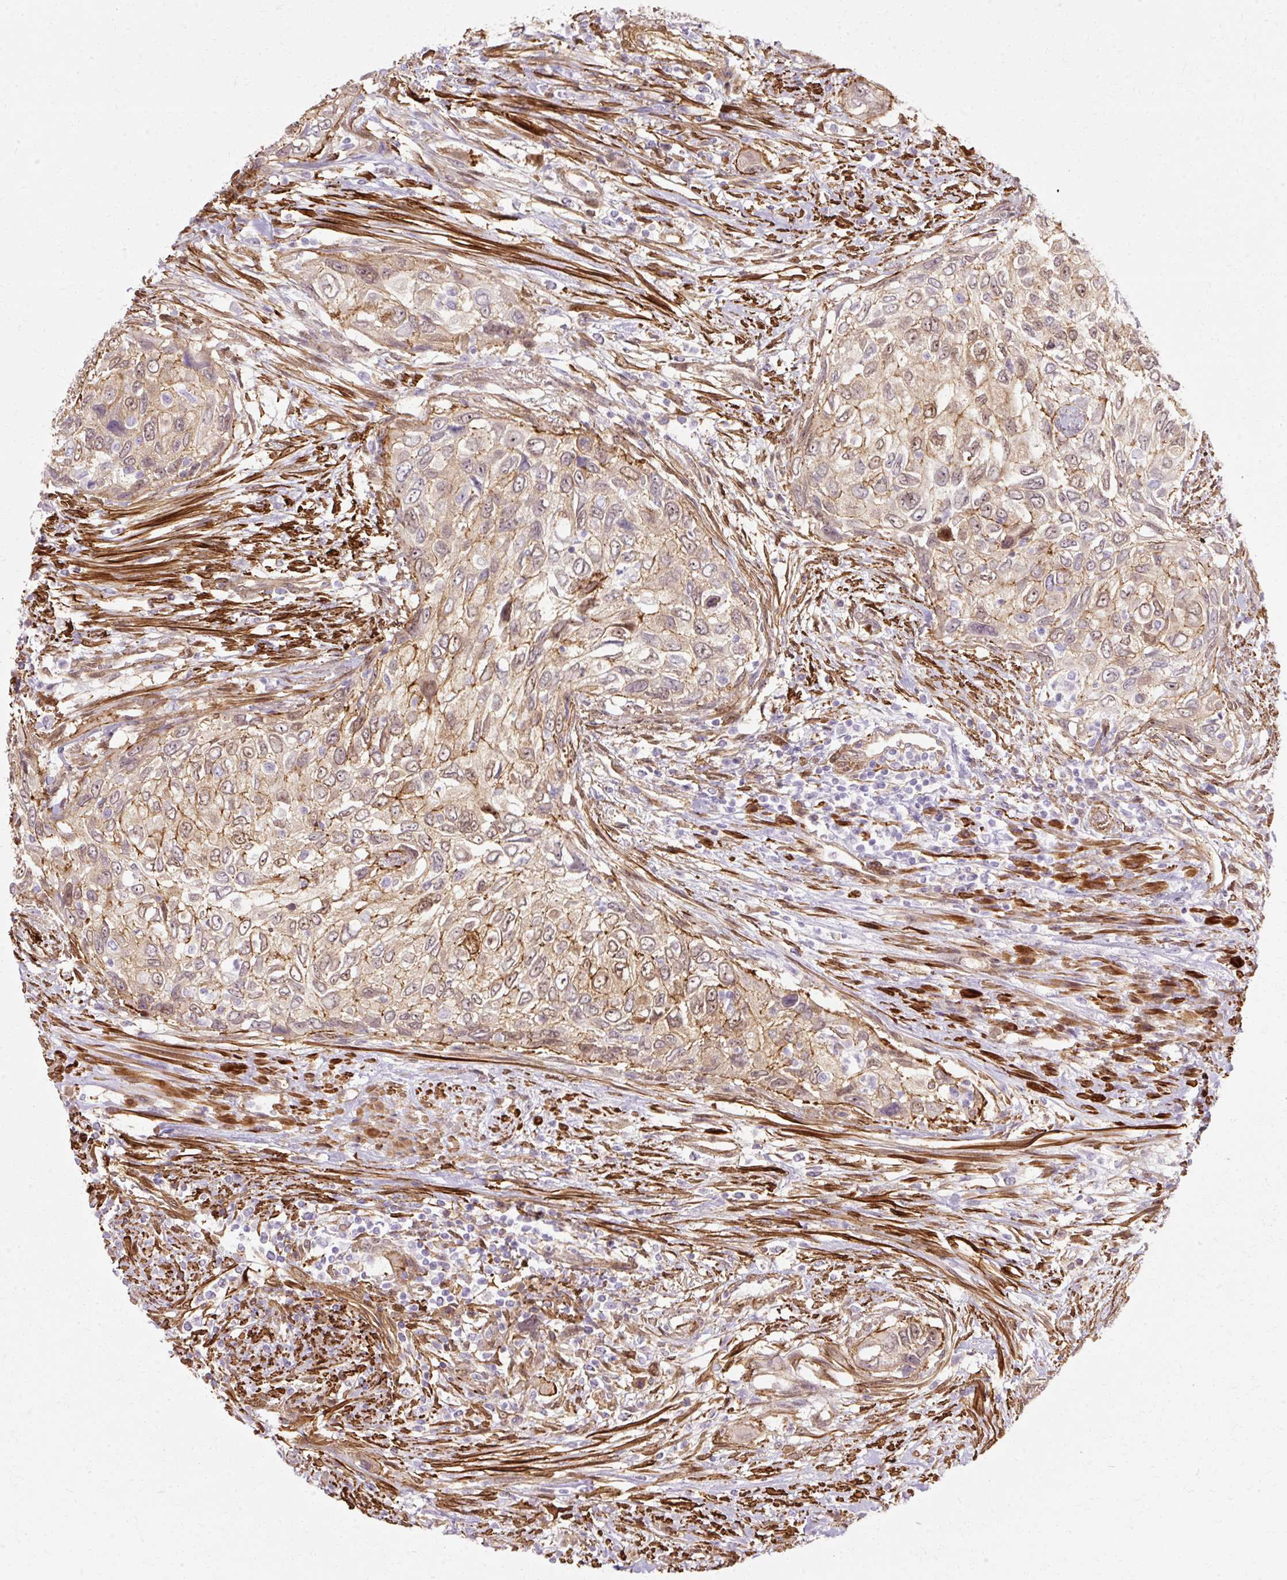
{"staining": {"intensity": "moderate", "quantity": "25%-75%", "location": "cytoplasmic/membranous,nuclear"}, "tissue": "urothelial cancer", "cell_type": "Tumor cells", "image_type": "cancer", "snomed": [{"axis": "morphology", "description": "Urothelial carcinoma, High grade"}, {"axis": "topography", "description": "Urinary bladder"}], "caption": "Tumor cells show medium levels of moderate cytoplasmic/membranous and nuclear positivity in about 25%-75% of cells in human urothelial carcinoma (high-grade). (IHC, brightfield microscopy, high magnification).", "gene": "CNN3", "patient": {"sex": "female", "age": 60}}